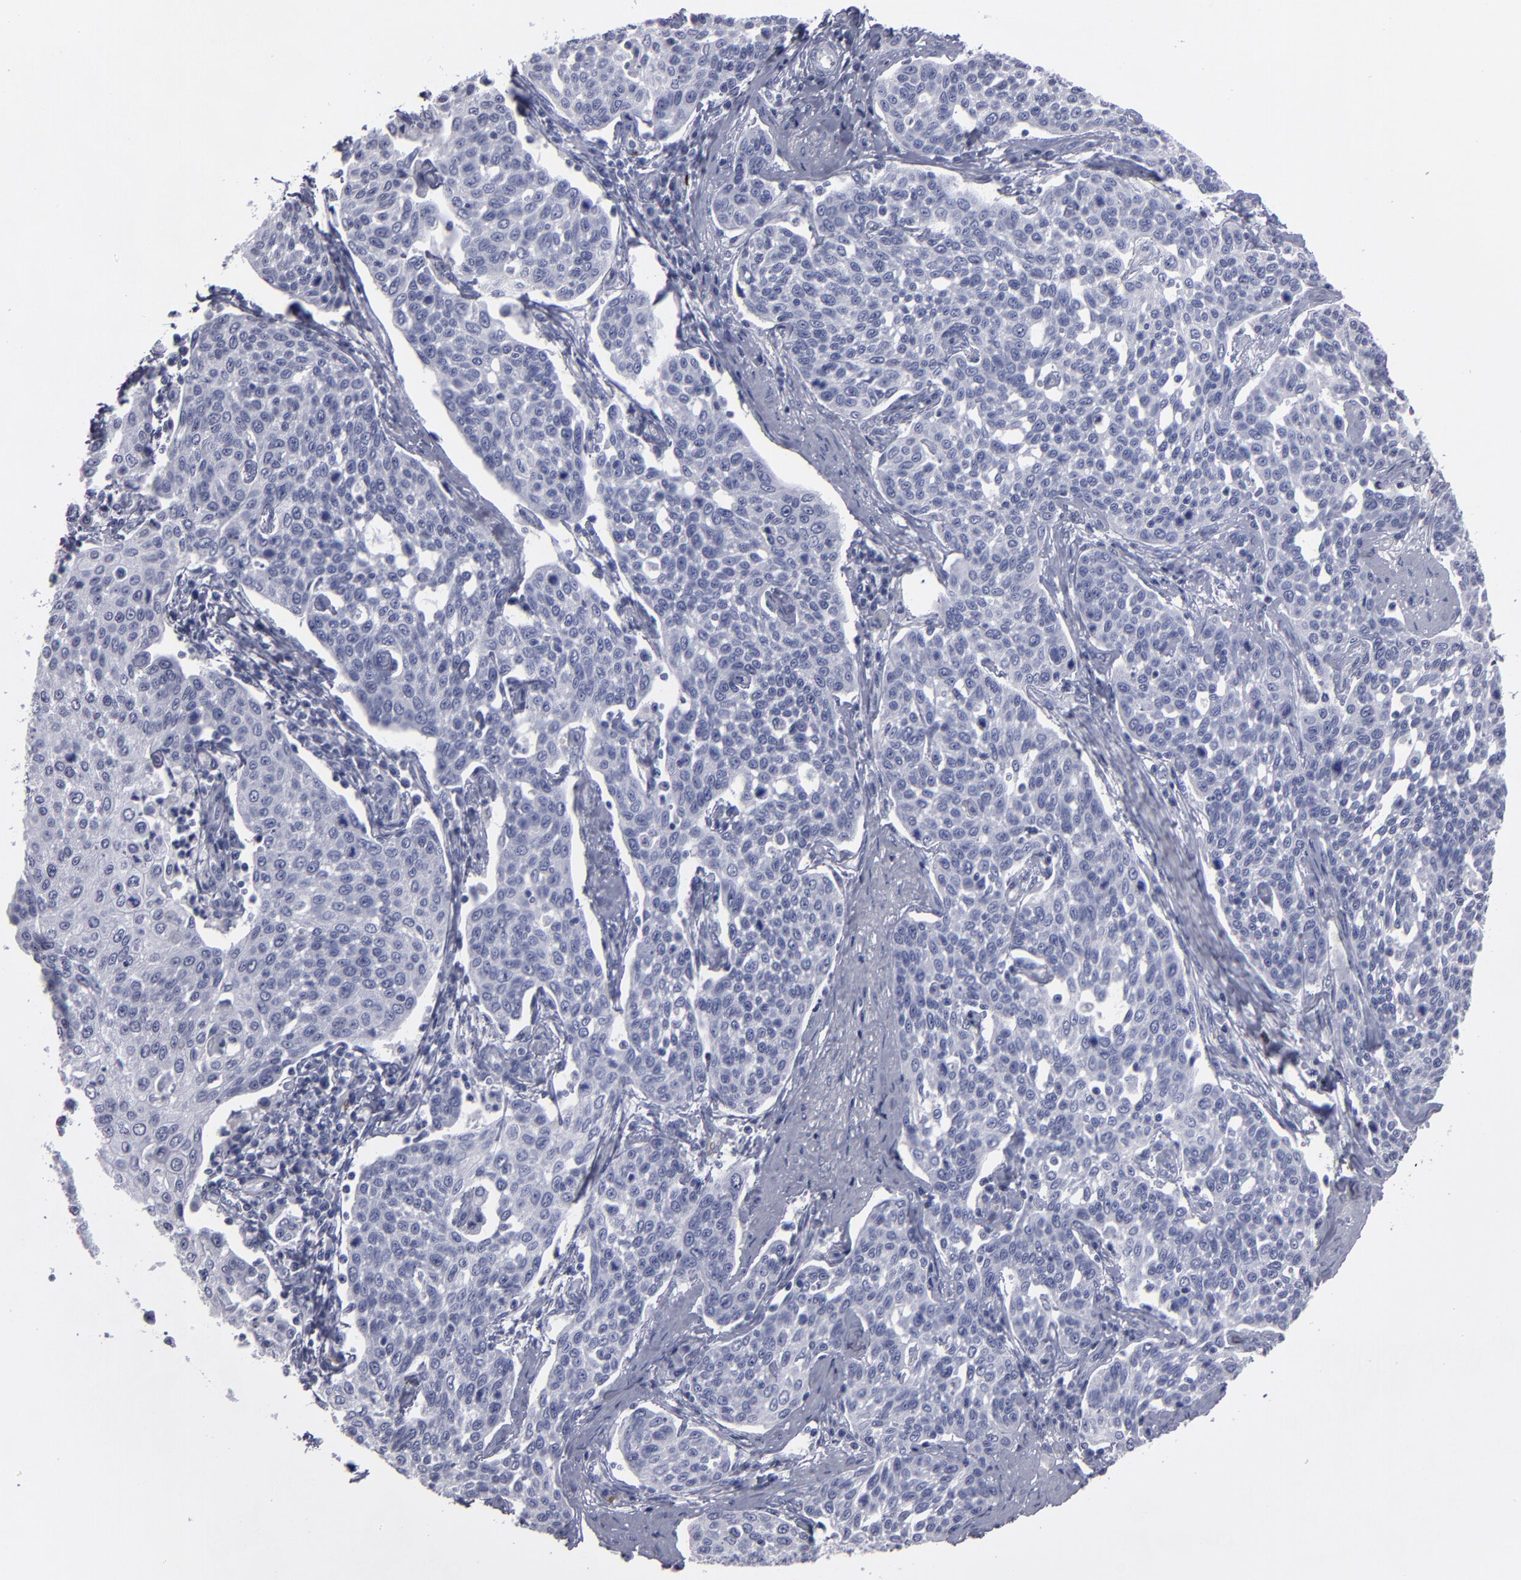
{"staining": {"intensity": "negative", "quantity": "none", "location": "none"}, "tissue": "cervical cancer", "cell_type": "Tumor cells", "image_type": "cancer", "snomed": [{"axis": "morphology", "description": "Squamous cell carcinoma, NOS"}, {"axis": "topography", "description": "Cervix"}], "caption": "Photomicrograph shows no protein expression in tumor cells of cervical squamous cell carcinoma tissue.", "gene": "CADM3", "patient": {"sex": "female", "age": 34}}